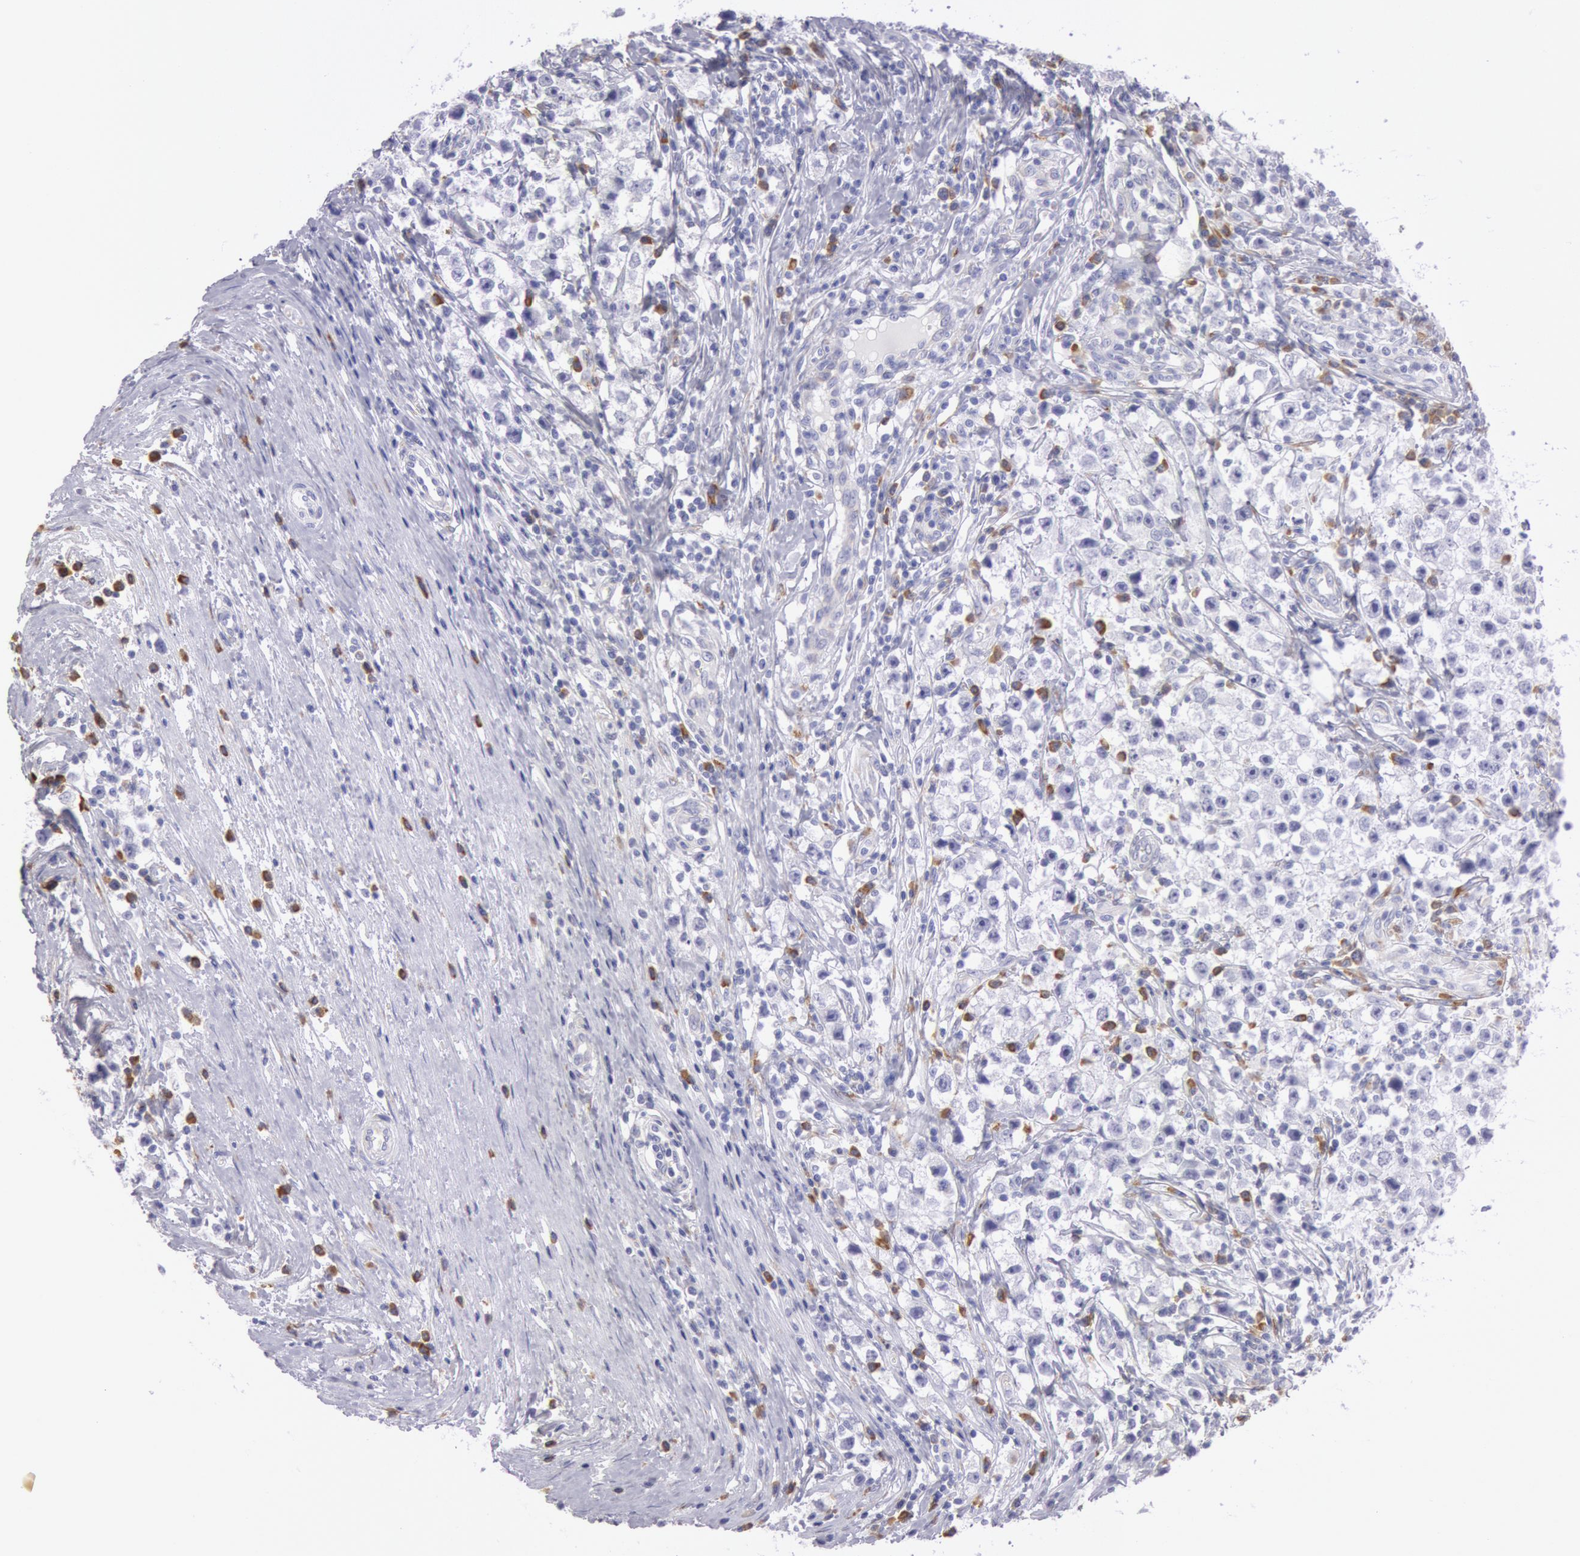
{"staining": {"intensity": "moderate", "quantity": "<25%", "location": "cytoplasmic/membranous,nuclear"}, "tissue": "testis cancer", "cell_type": "Tumor cells", "image_type": "cancer", "snomed": [{"axis": "morphology", "description": "Seminoma, NOS"}, {"axis": "topography", "description": "Testis"}], "caption": "Immunohistochemical staining of seminoma (testis) displays moderate cytoplasmic/membranous and nuclear protein staining in approximately <25% of tumor cells. Immunohistochemistry stains the protein in brown and the nuclei are stained blue.", "gene": "CIDEB", "patient": {"sex": "male", "age": 35}}